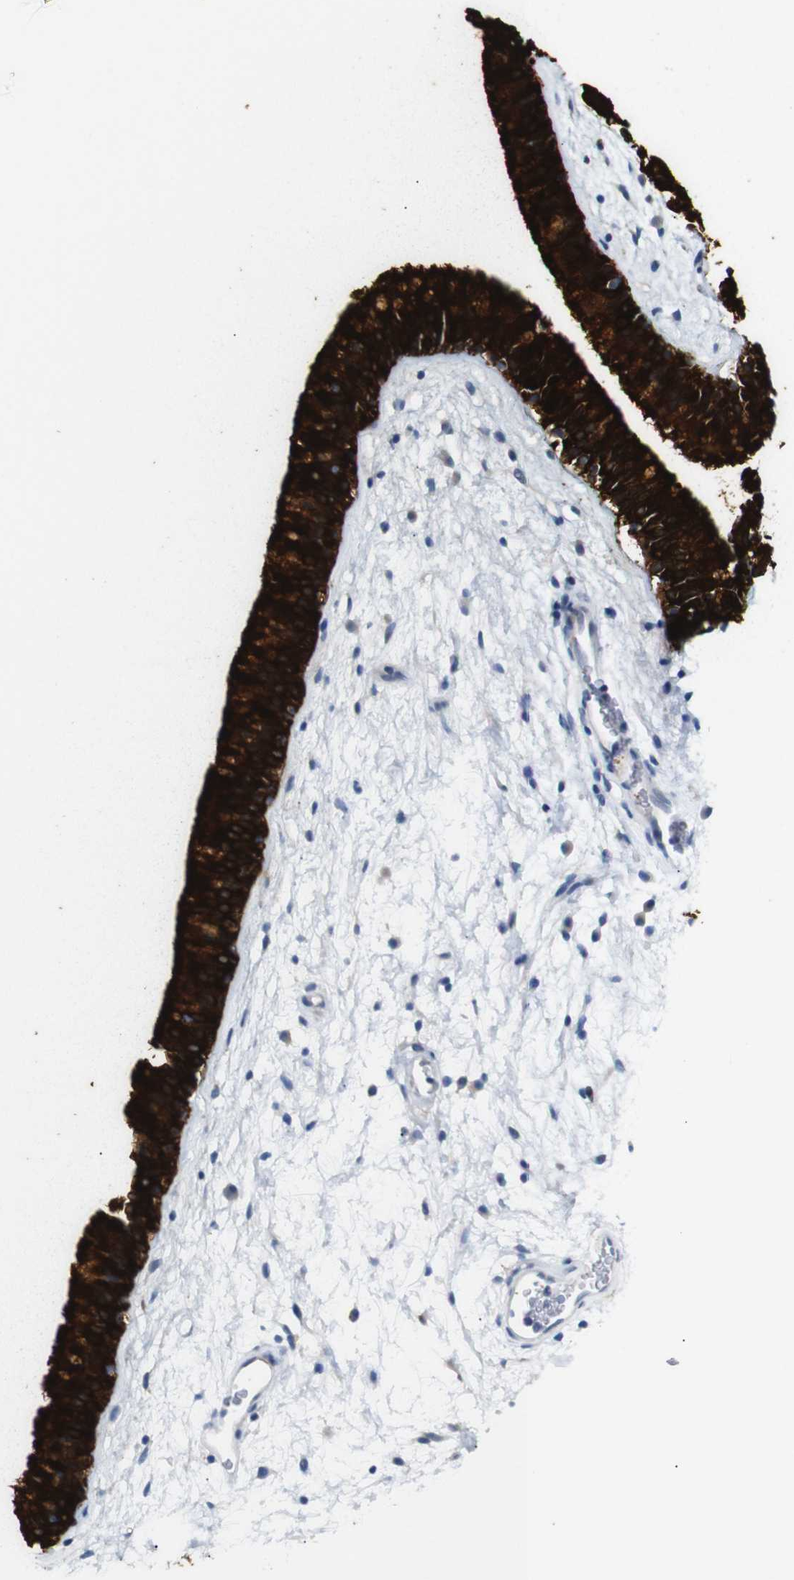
{"staining": {"intensity": "strong", "quantity": ">75%", "location": "cytoplasmic/membranous"}, "tissue": "nasopharynx", "cell_type": "Respiratory epithelial cells", "image_type": "normal", "snomed": [{"axis": "morphology", "description": "Normal tissue, NOS"}, {"axis": "morphology", "description": "Inflammation, NOS"}, {"axis": "topography", "description": "Nasopharynx"}], "caption": "IHC of normal nasopharynx displays high levels of strong cytoplasmic/membranous staining in about >75% of respiratory epithelial cells.", "gene": "ALOX15", "patient": {"sex": "male", "age": 48}}